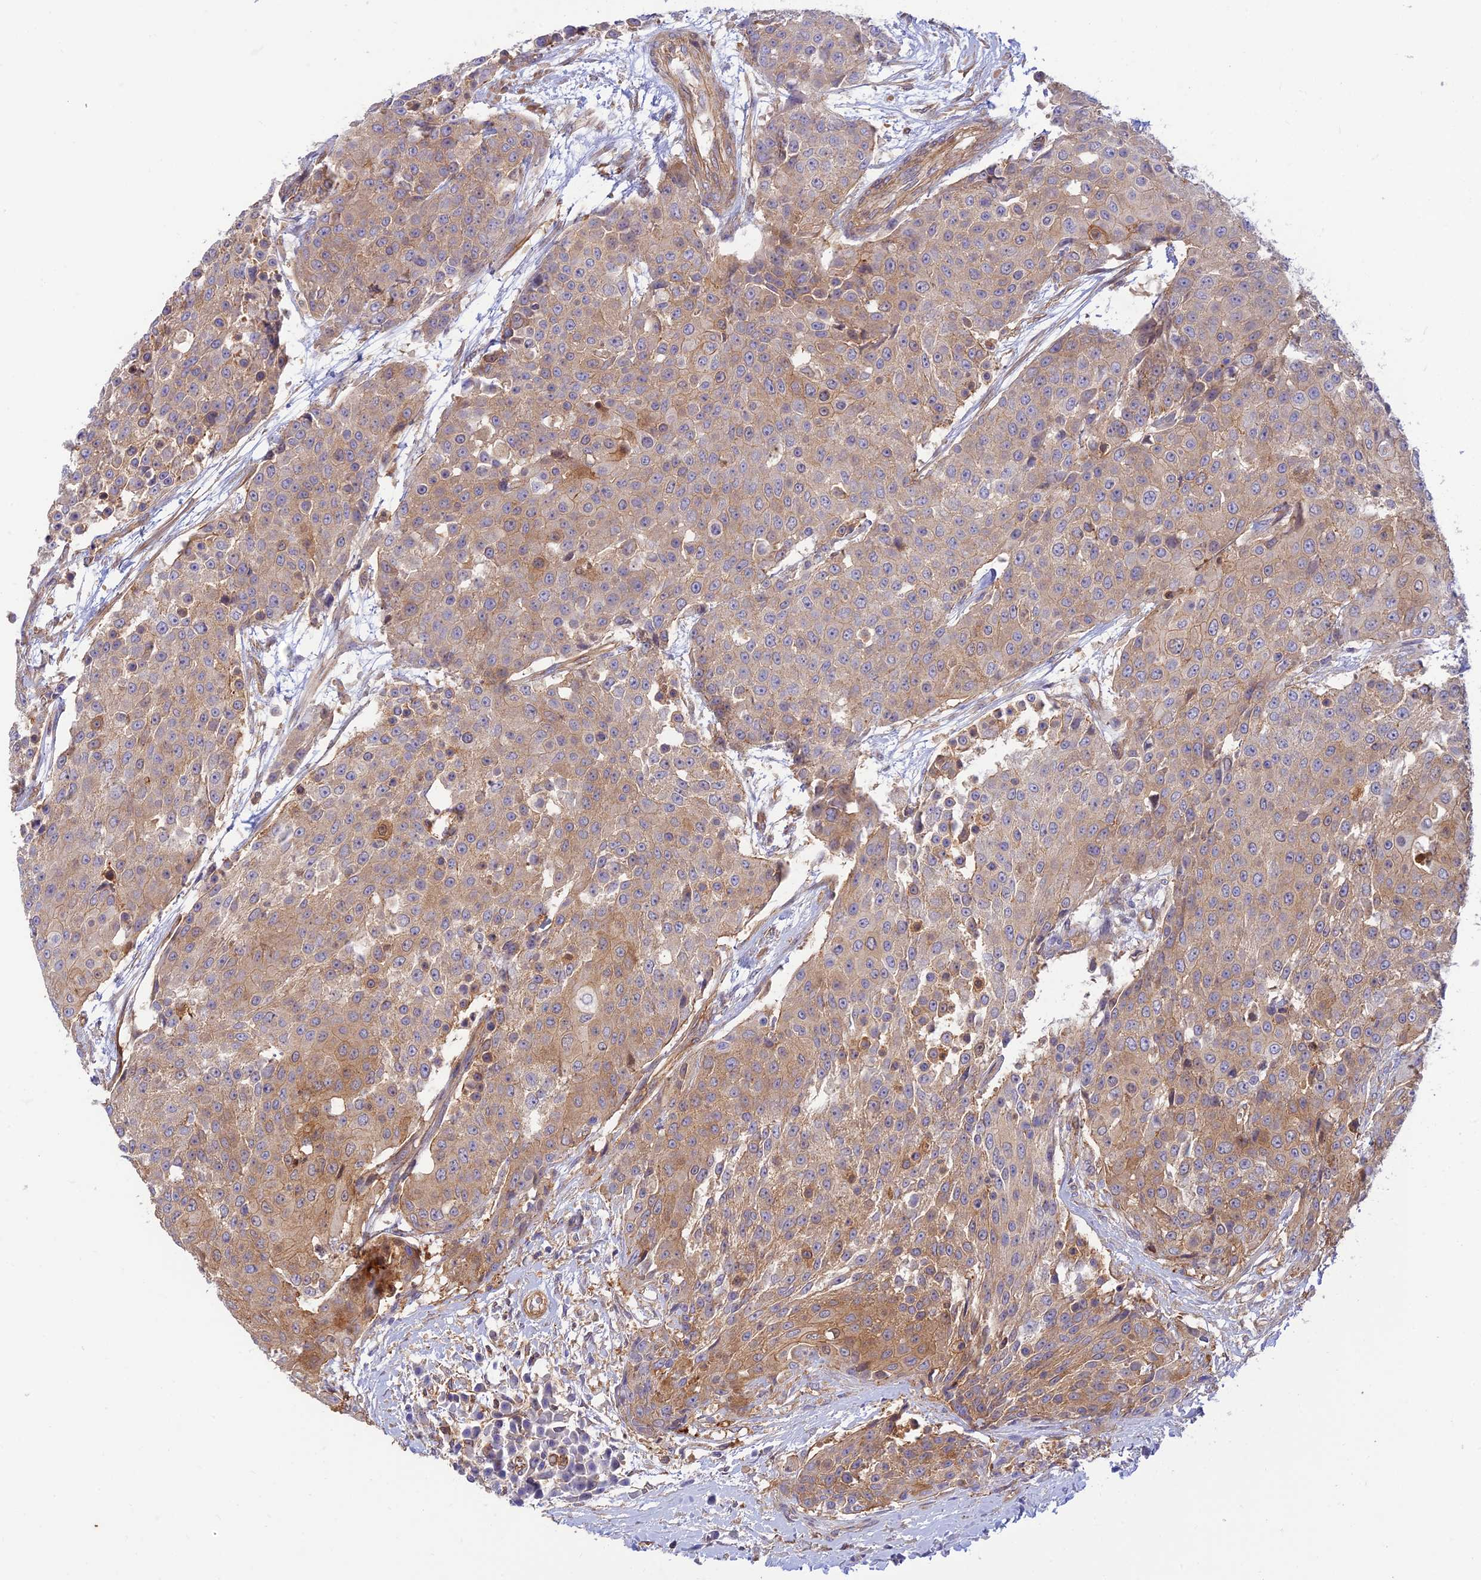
{"staining": {"intensity": "moderate", "quantity": "25%-75%", "location": "cytoplasmic/membranous"}, "tissue": "urothelial cancer", "cell_type": "Tumor cells", "image_type": "cancer", "snomed": [{"axis": "morphology", "description": "Urothelial carcinoma, High grade"}, {"axis": "topography", "description": "Urinary bladder"}], "caption": "A brown stain labels moderate cytoplasmic/membranous expression of a protein in human urothelial cancer tumor cells.", "gene": "PPP1R12C", "patient": {"sex": "female", "age": 63}}